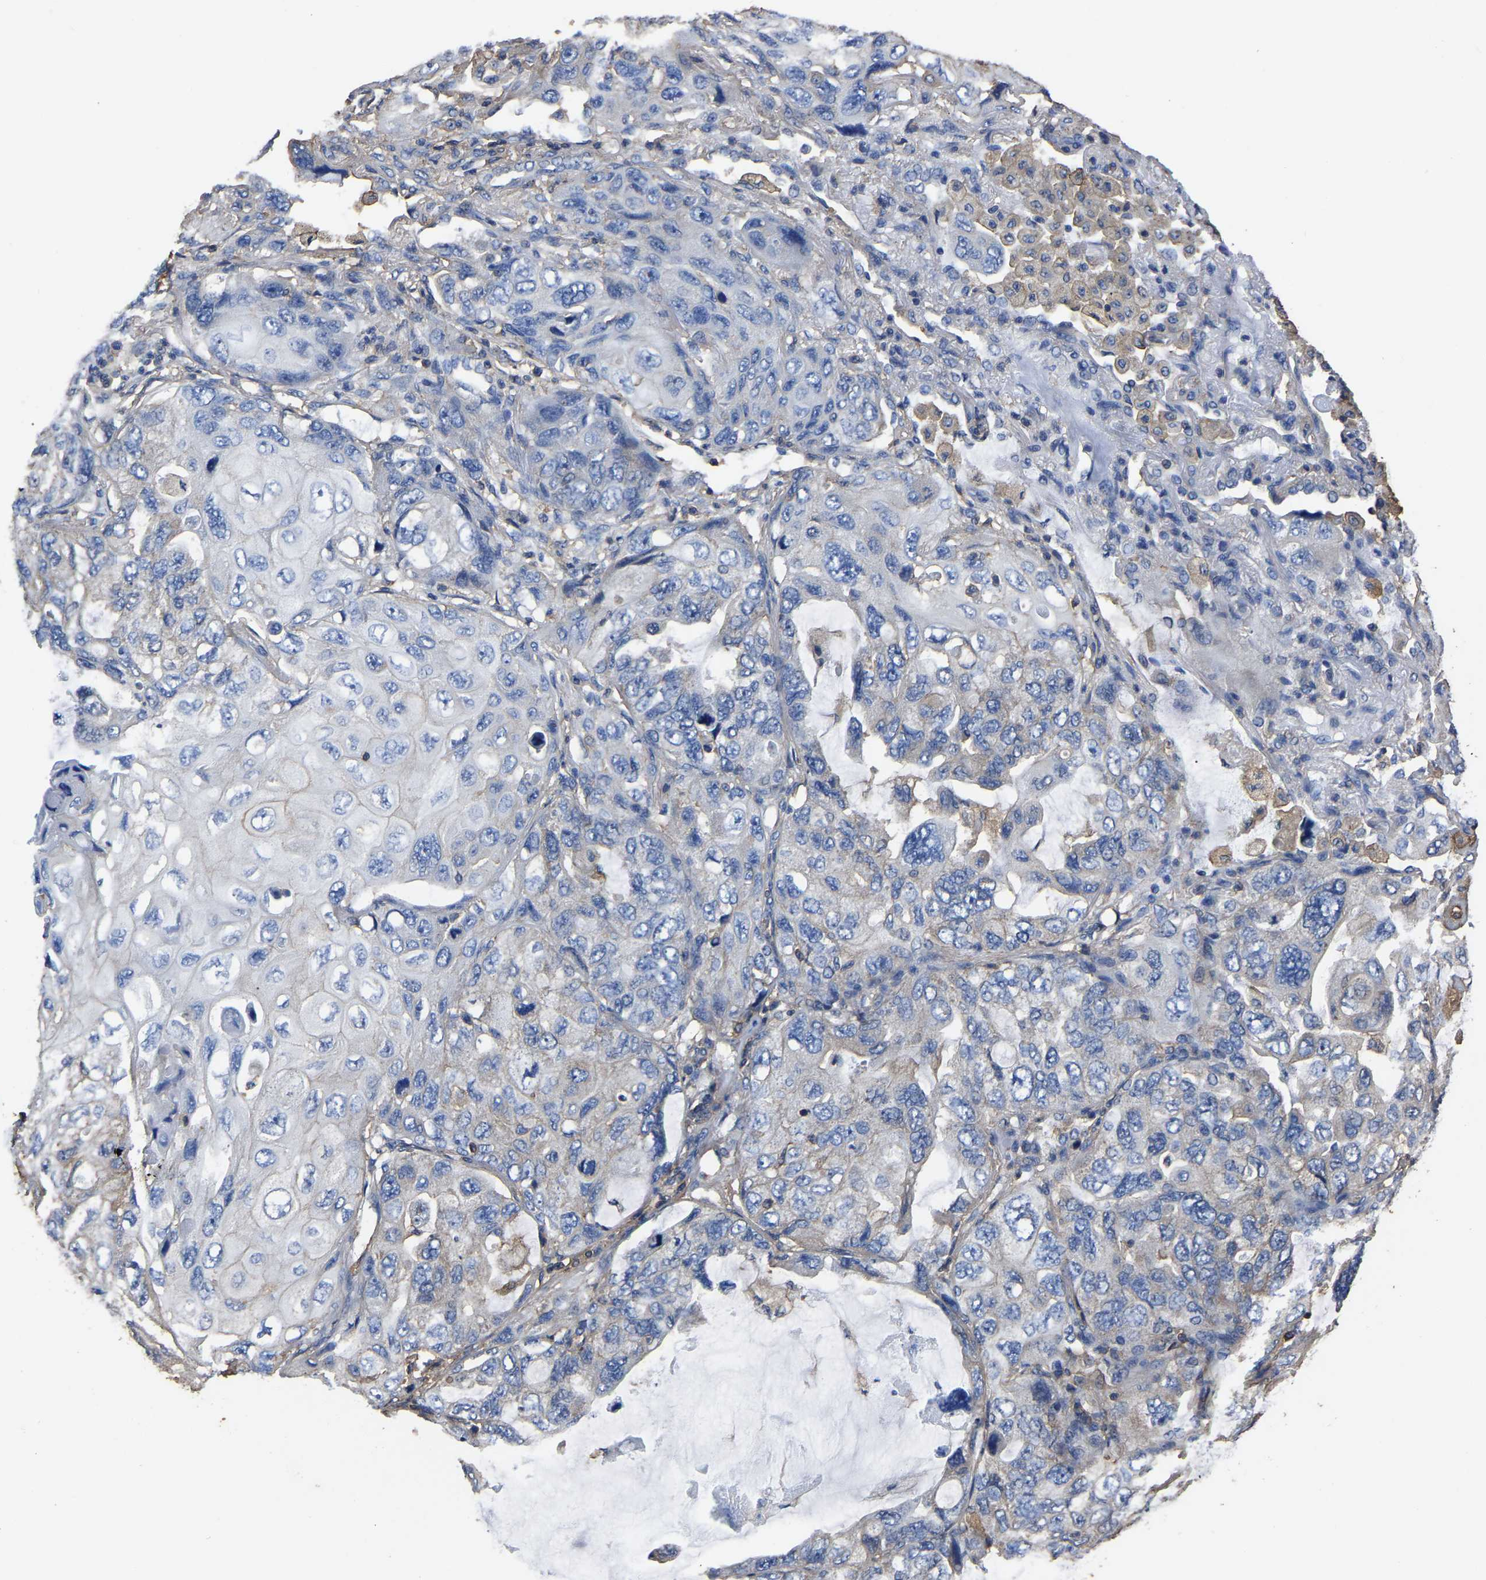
{"staining": {"intensity": "negative", "quantity": "none", "location": "none"}, "tissue": "lung cancer", "cell_type": "Tumor cells", "image_type": "cancer", "snomed": [{"axis": "morphology", "description": "Squamous cell carcinoma, NOS"}, {"axis": "topography", "description": "Lung"}], "caption": "Tumor cells are negative for protein expression in human squamous cell carcinoma (lung).", "gene": "ARMT1", "patient": {"sex": "female", "age": 73}}